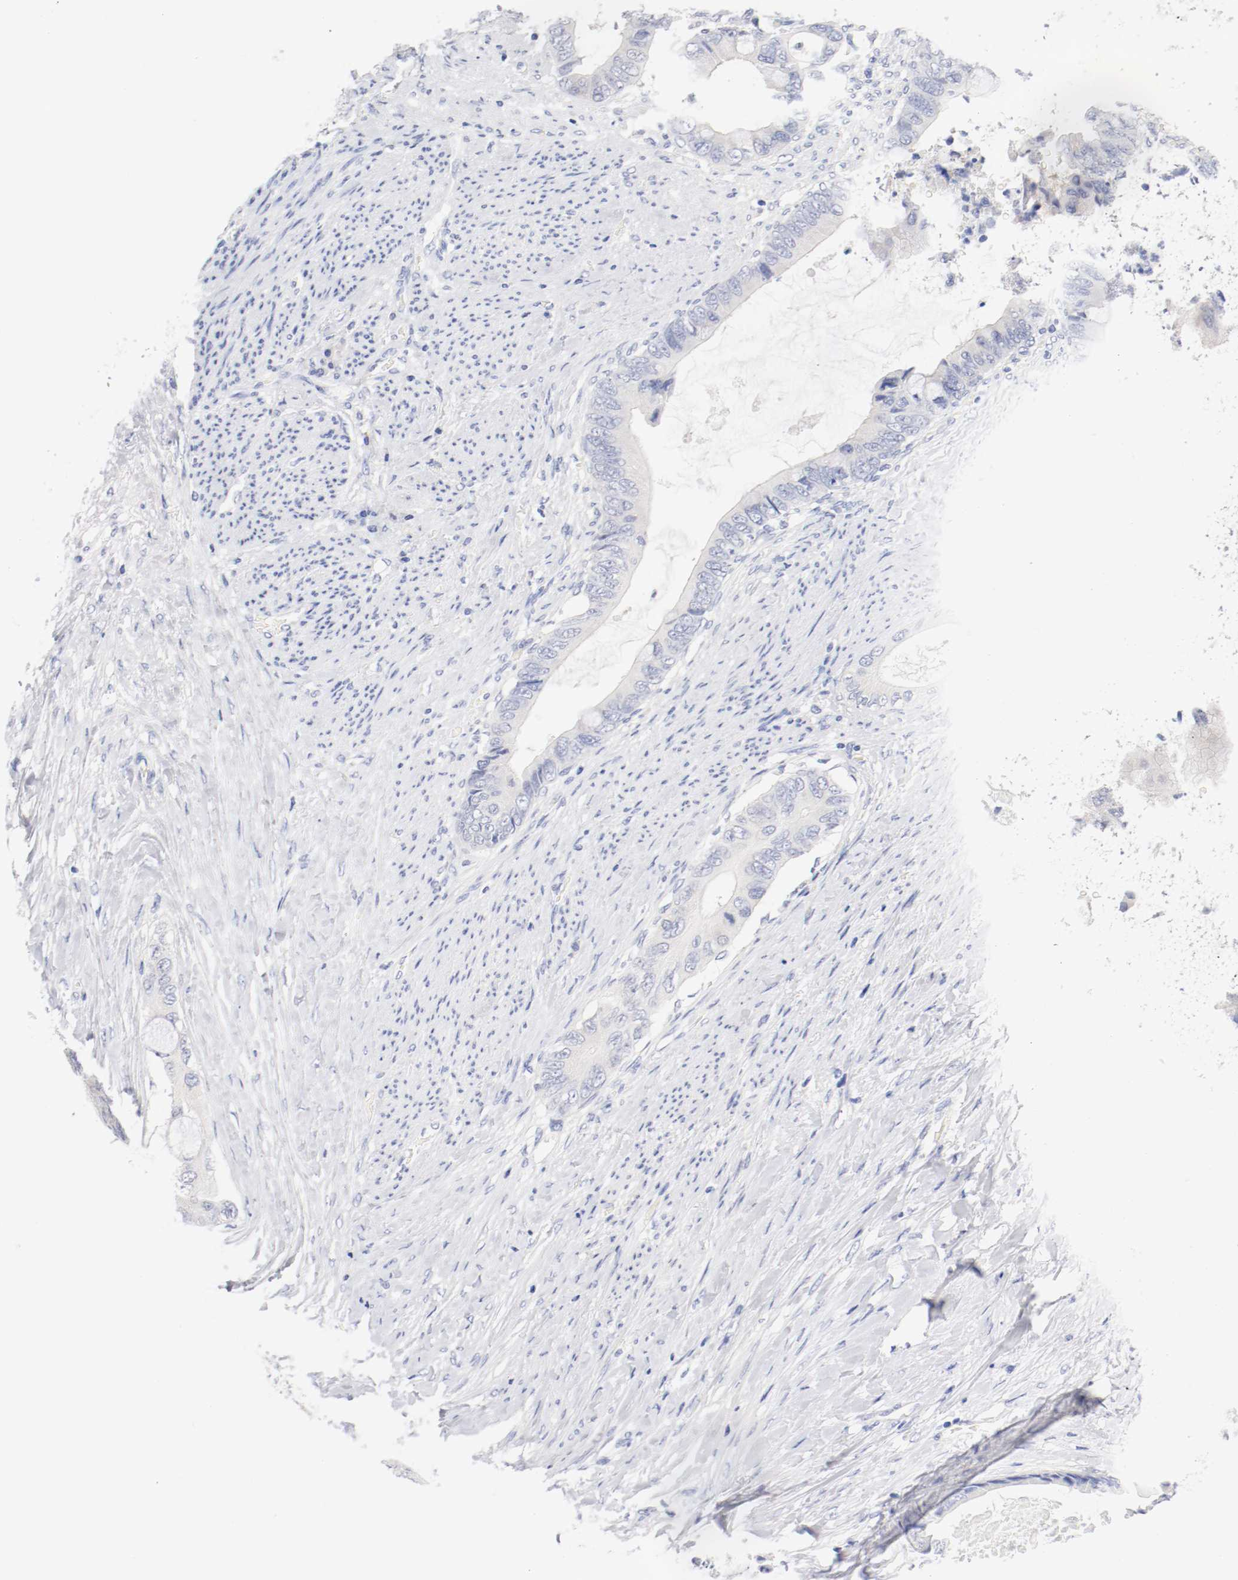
{"staining": {"intensity": "negative", "quantity": "none", "location": "none"}, "tissue": "colorectal cancer", "cell_type": "Tumor cells", "image_type": "cancer", "snomed": [{"axis": "morphology", "description": "Normal tissue, NOS"}, {"axis": "morphology", "description": "Adenocarcinoma, NOS"}, {"axis": "topography", "description": "Rectum"}, {"axis": "topography", "description": "Peripheral nerve tissue"}], "caption": "IHC of human adenocarcinoma (colorectal) exhibits no expression in tumor cells. (Immunohistochemistry, brightfield microscopy, high magnification).", "gene": "HOMER1", "patient": {"sex": "female", "age": 77}}